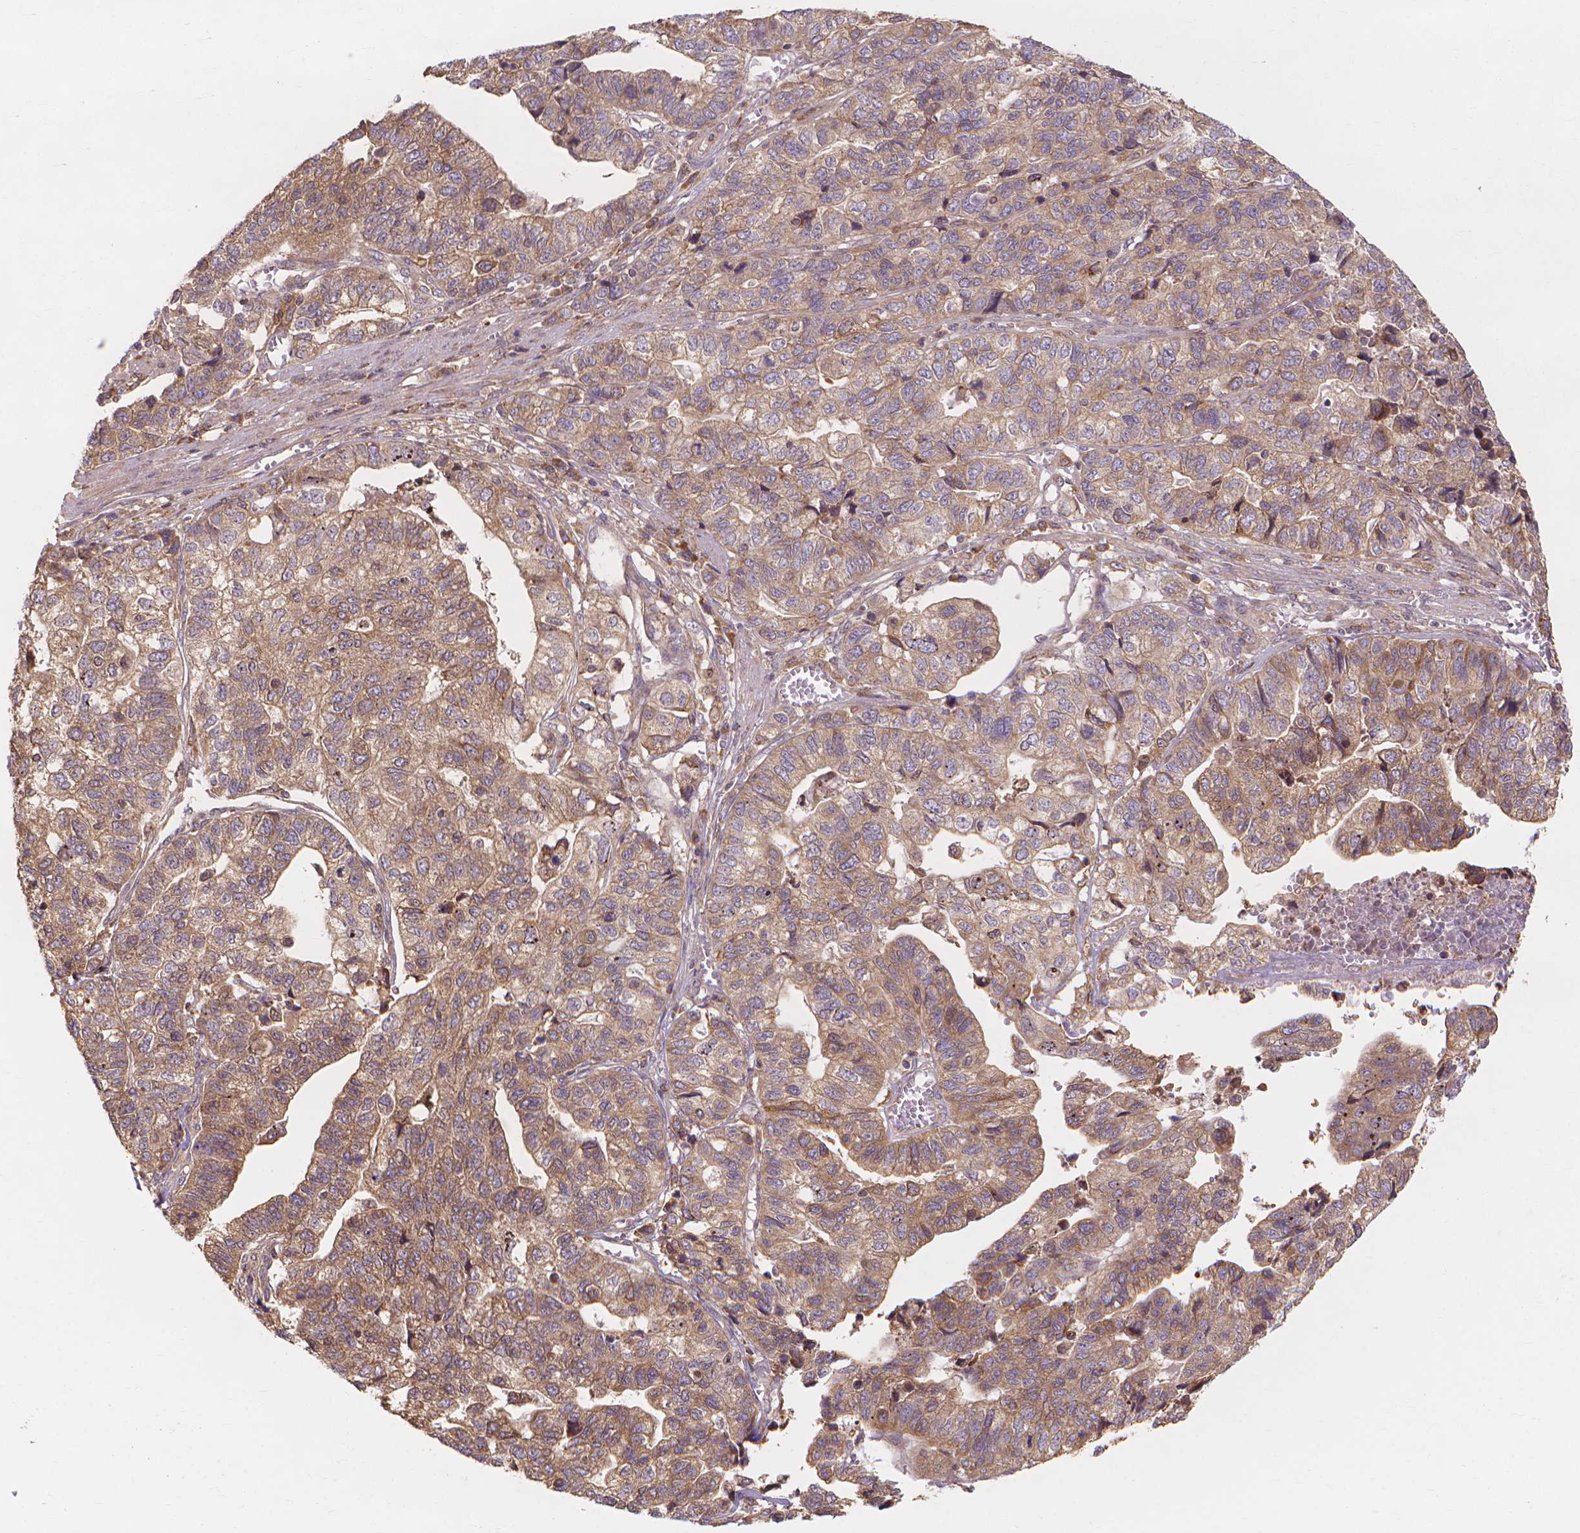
{"staining": {"intensity": "moderate", "quantity": ">75%", "location": "cytoplasmic/membranous"}, "tissue": "stomach cancer", "cell_type": "Tumor cells", "image_type": "cancer", "snomed": [{"axis": "morphology", "description": "Adenocarcinoma, NOS"}, {"axis": "topography", "description": "Stomach, upper"}], "caption": "Brown immunohistochemical staining in human stomach adenocarcinoma demonstrates moderate cytoplasmic/membranous positivity in approximately >75% of tumor cells. (brown staining indicates protein expression, while blue staining denotes nuclei).", "gene": "TAB2", "patient": {"sex": "female", "age": 67}}